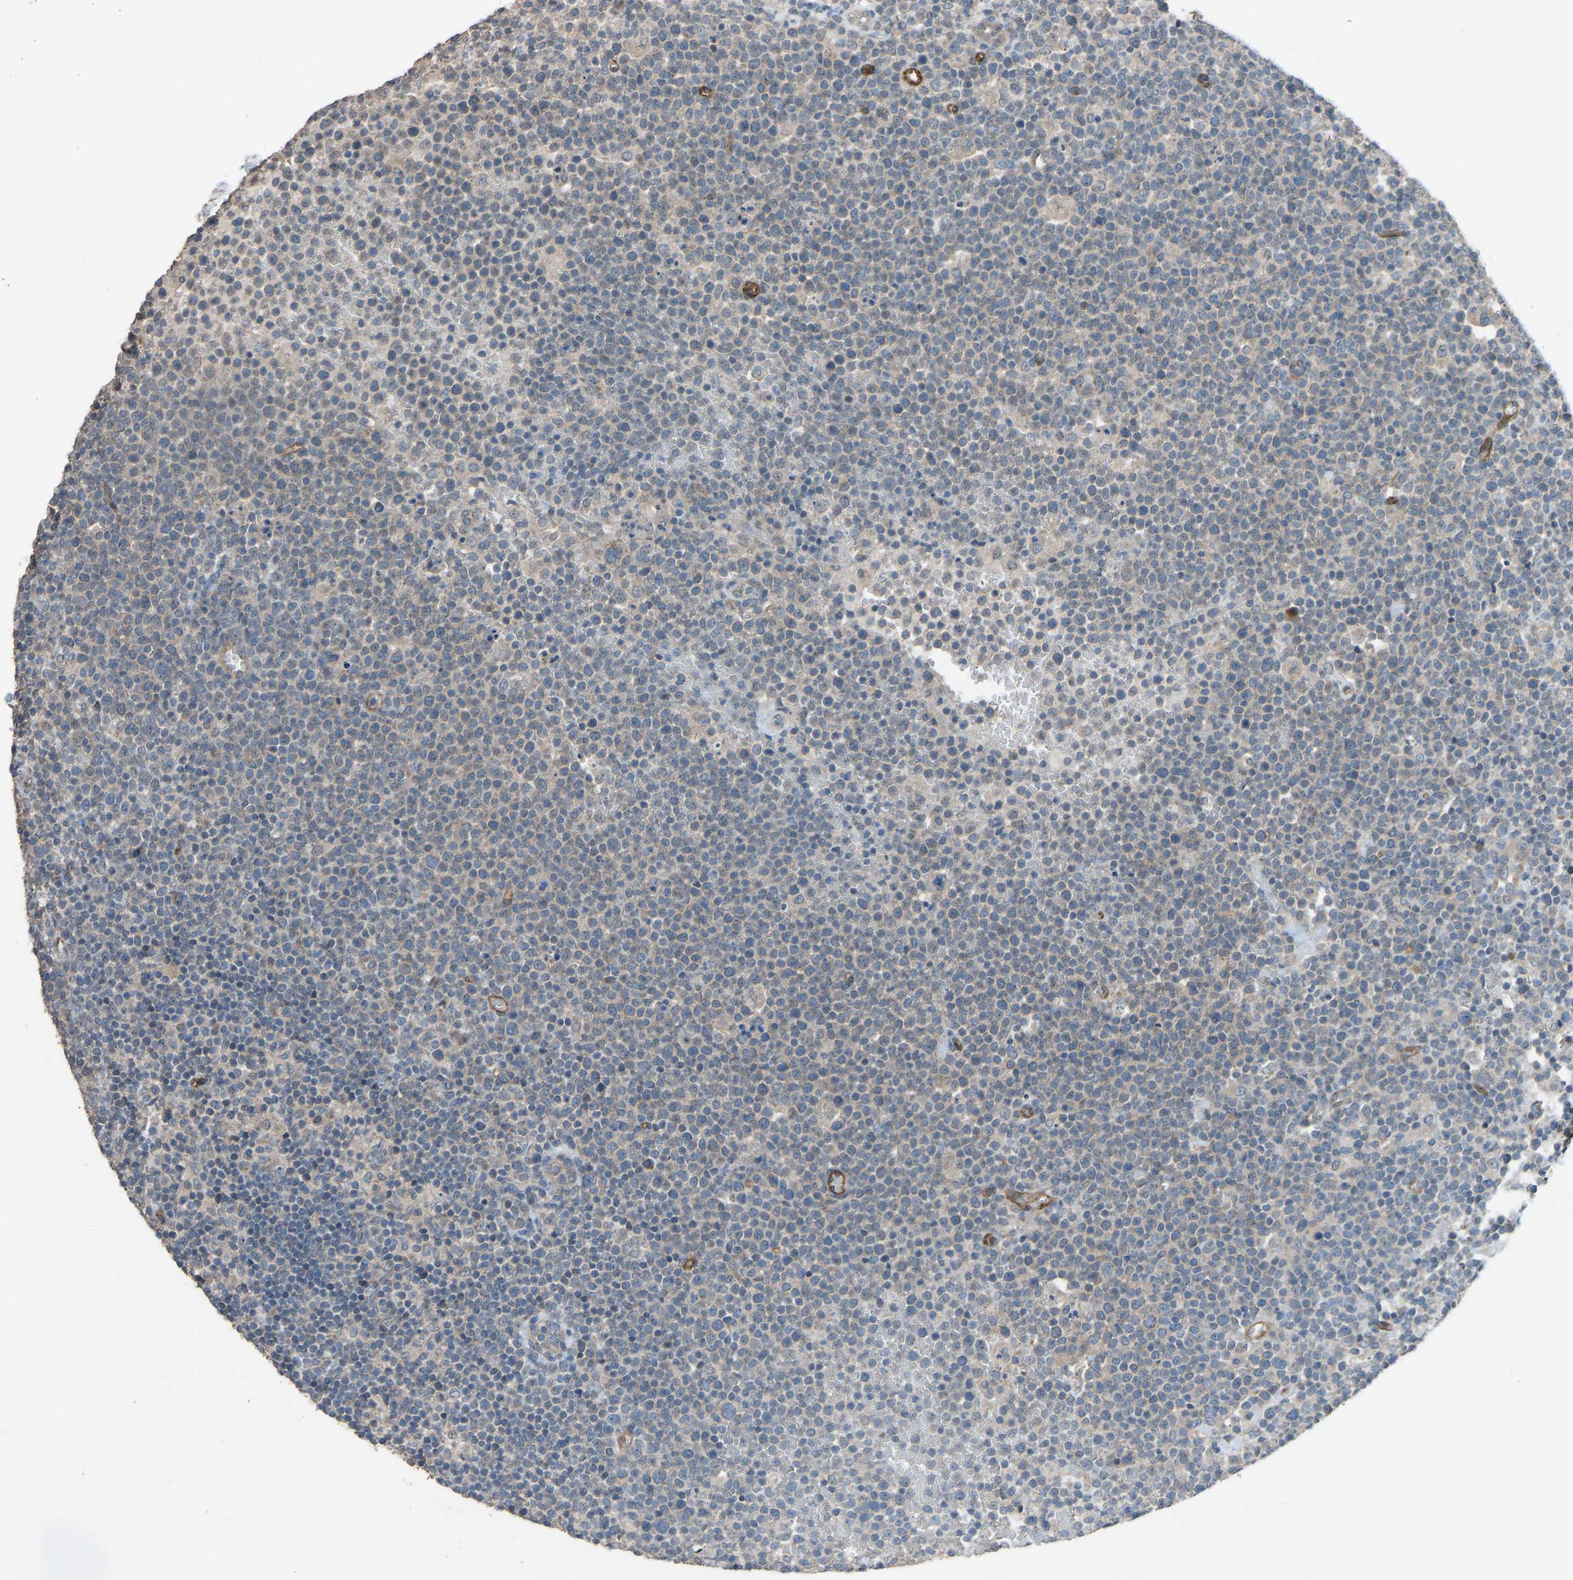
{"staining": {"intensity": "weak", "quantity": "25%-75%", "location": "cytoplasmic/membranous"}, "tissue": "lymphoma", "cell_type": "Tumor cells", "image_type": "cancer", "snomed": [{"axis": "morphology", "description": "Malignant lymphoma, non-Hodgkin's type, High grade"}, {"axis": "topography", "description": "Lymph node"}], "caption": "Protein expression analysis of human high-grade malignant lymphoma, non-Hodgkin's type reveals weak cytoplasmic/membranous positivity in approximately 25%-75% of tumor cells.", "gene": "SLC43A1", "patient": {"sex": "male", "age": 61}}